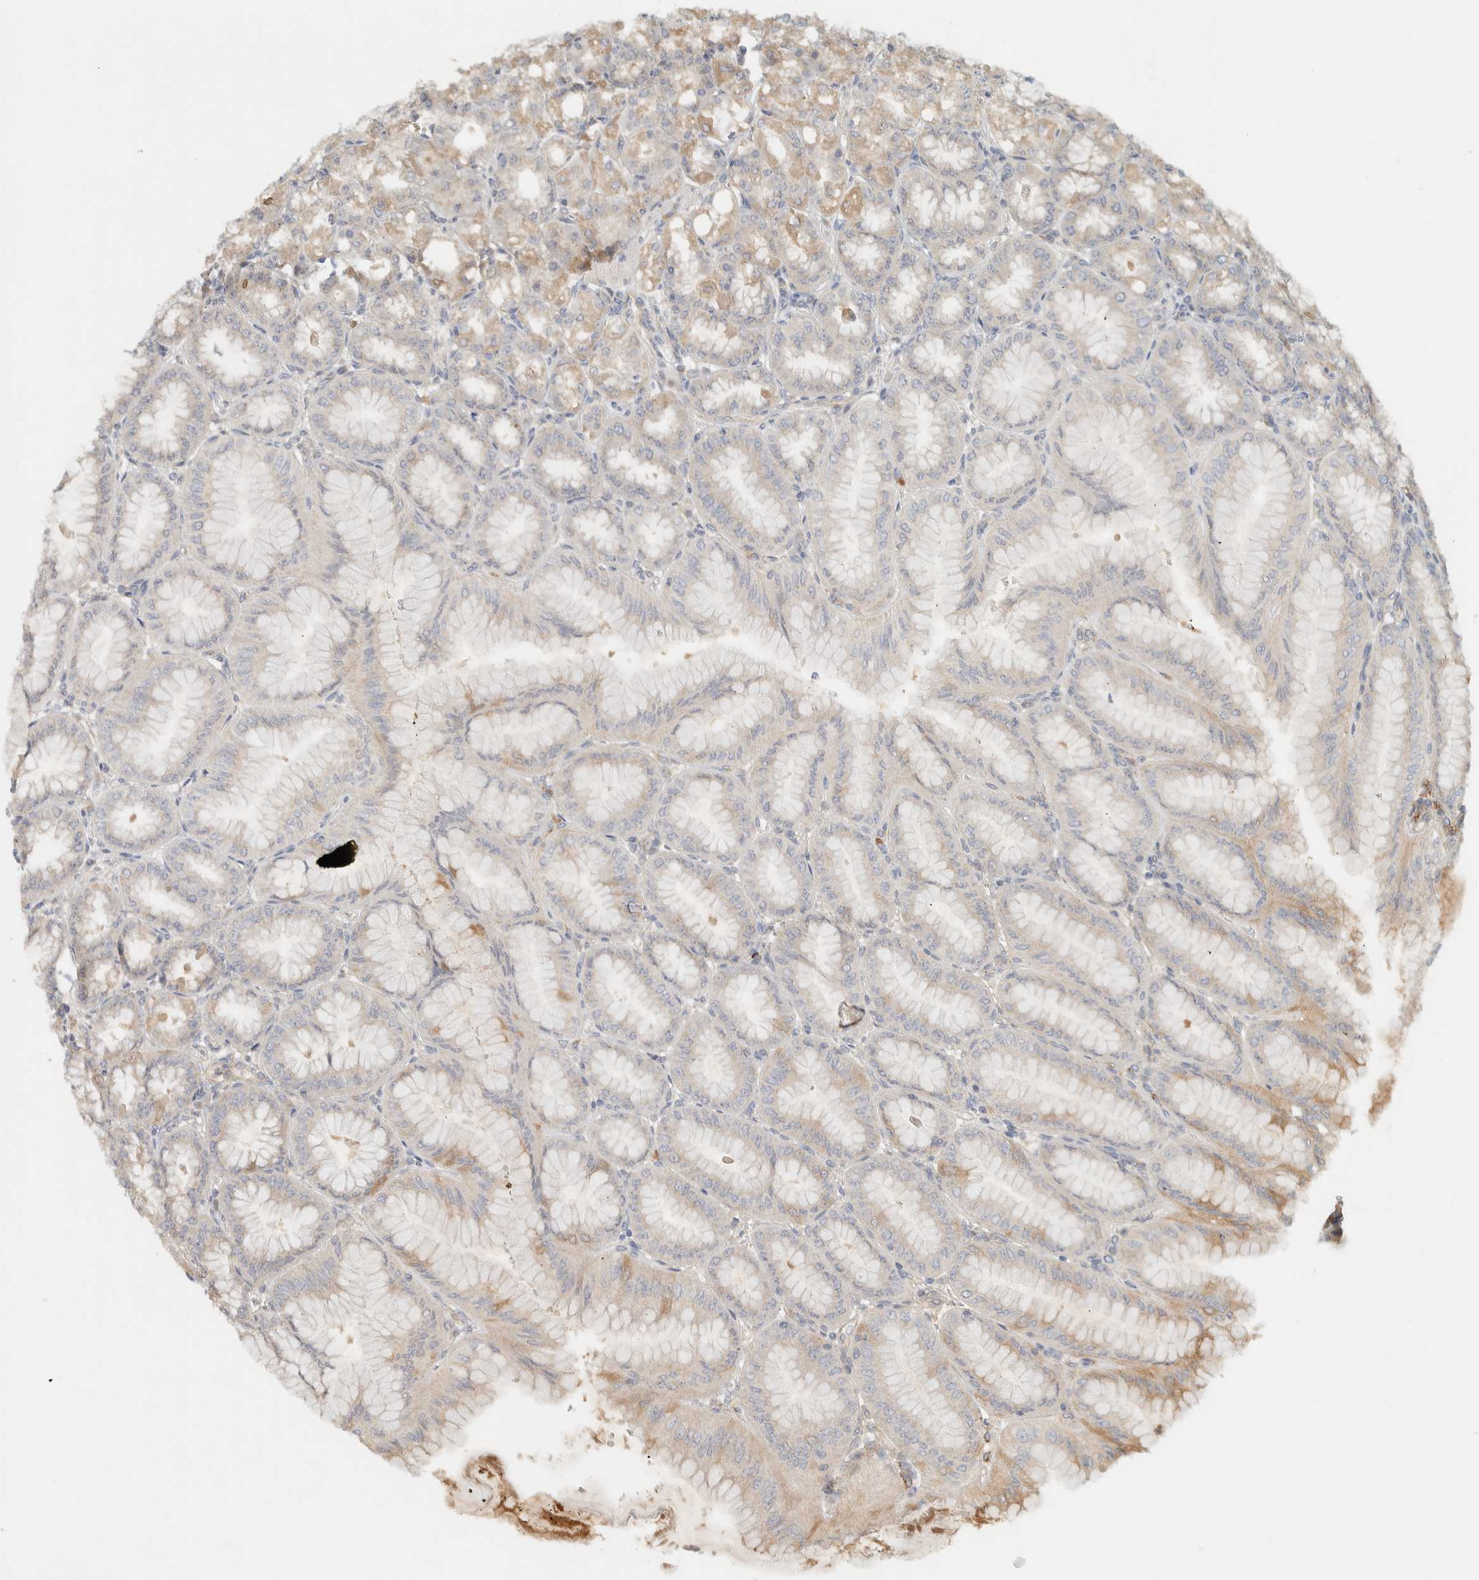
{"staining": {"intensity": "moderate", "quantity": "<25%", "location": "cytoplasmic/membranous"}, "tissue": "stomach", "cell_type": "Glandular cells", "image_type": "normal", "snomed": [{"axis": "morphology", "description": "Normal tissue, NOS"}, {"axis": "topography", "description": "Stomach, lower"}], "caption": "Immunohistochemical staining of normal stomach reveals low levels of moderate cytoplasmic/membranous positivity in about <25% of glandular cells. Immunohistochemistry stains the protein in brown and the nuclei are stained blue.", "gene": "FAM167A", "patient": {"sex": "male", "age": 71}}